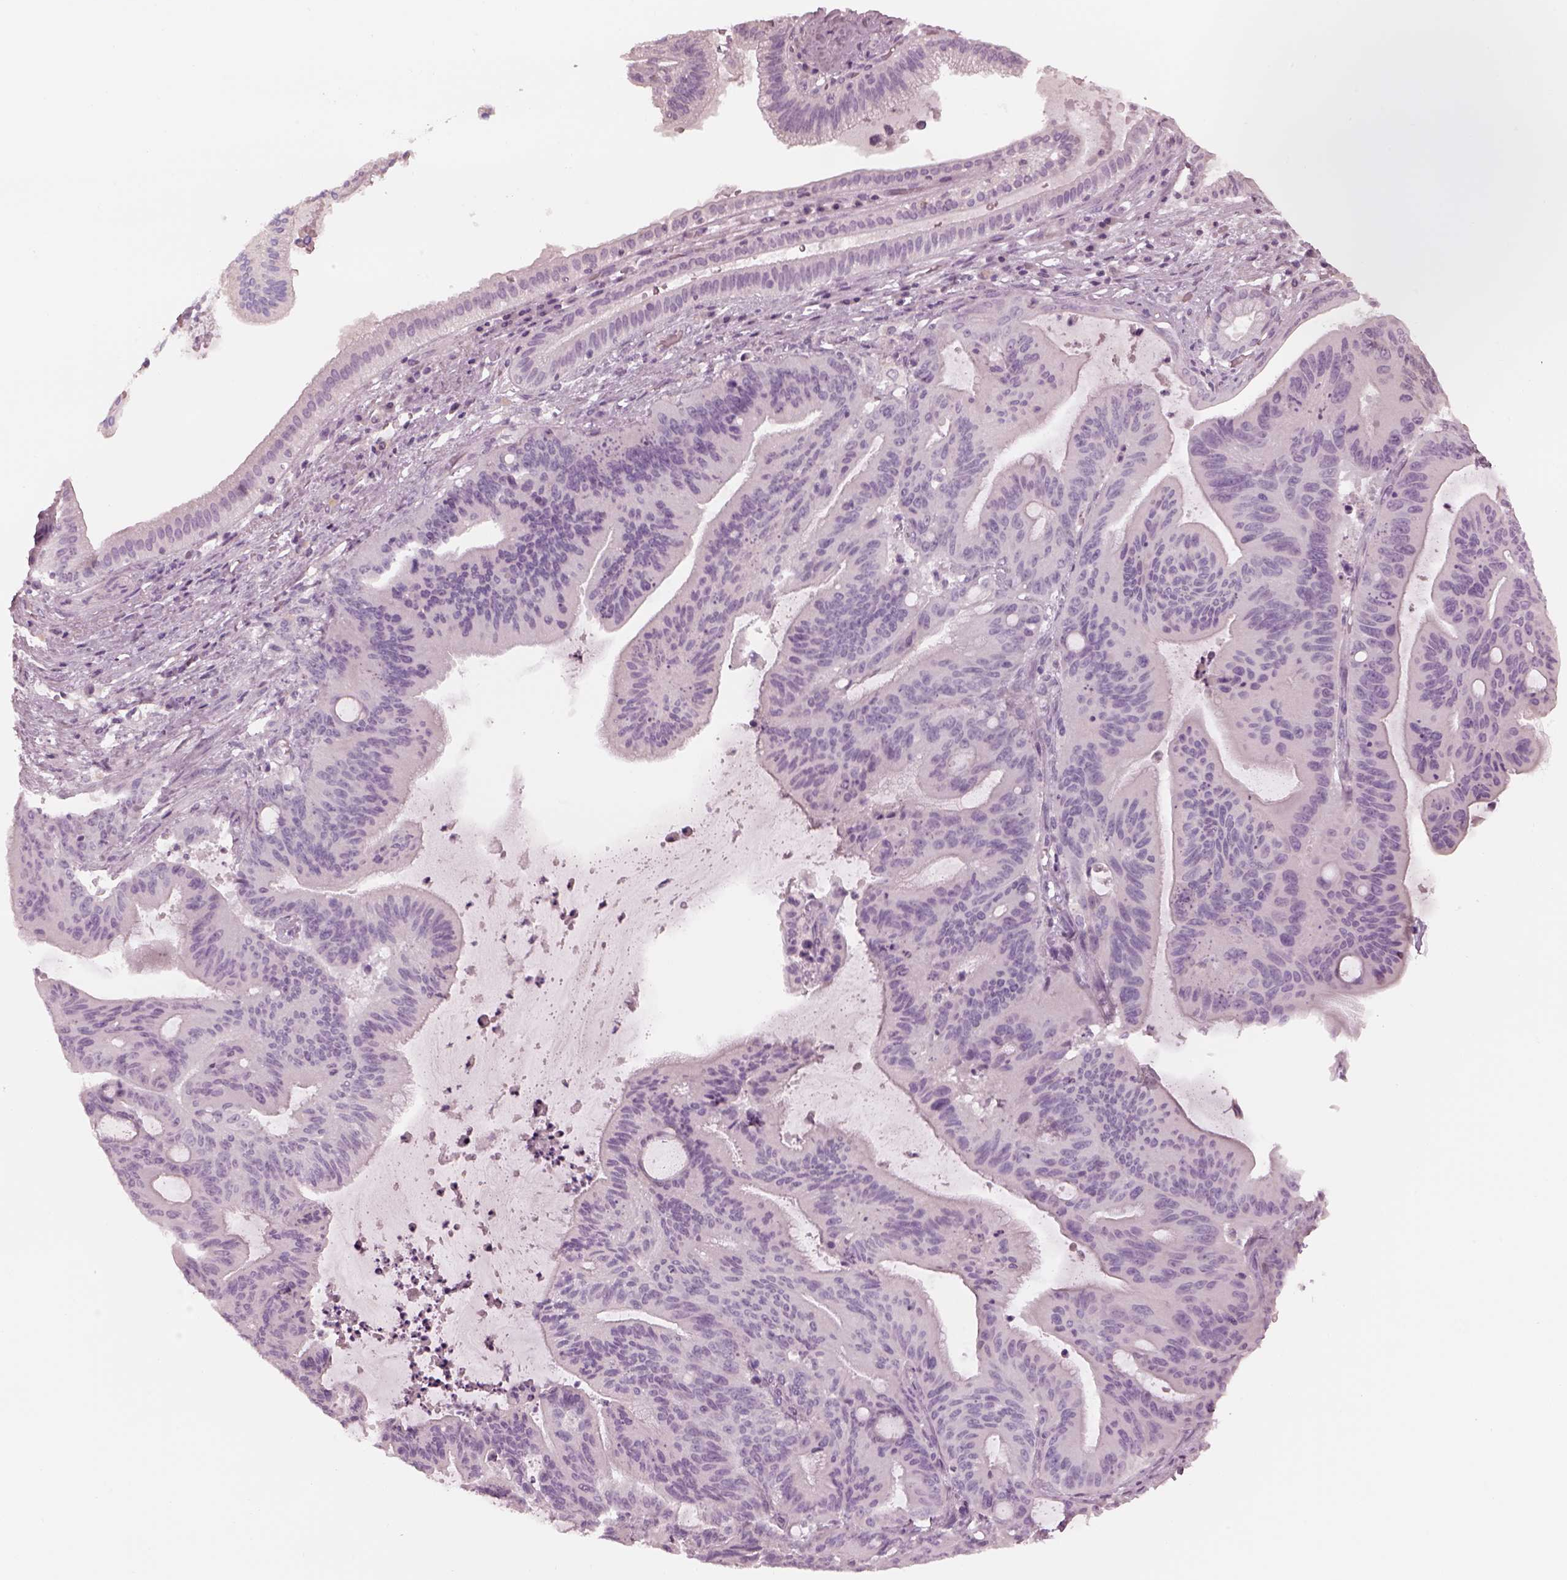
{"staining": {"intensity": "negative", "quantity": "none", "location": "none"}, "tissue": "liver cancer", "cell_type": "Tumor cells", "image_type": "cancer", "snomed": [{"axis": "morphology", "description": "Cholangiocarcinoma"}, {"axis": "topography", "description": "Liver"}], "caption": "Protein analysis of liver cholangiocarcinoma demonstrates no significant positivity in tumor cells. The staining is performed using DAB brown chromogen with nuclei counter-stained in using hematoxylin.", "gene": "RSPH9", "patient": {"sex": "female", "age": 73}}